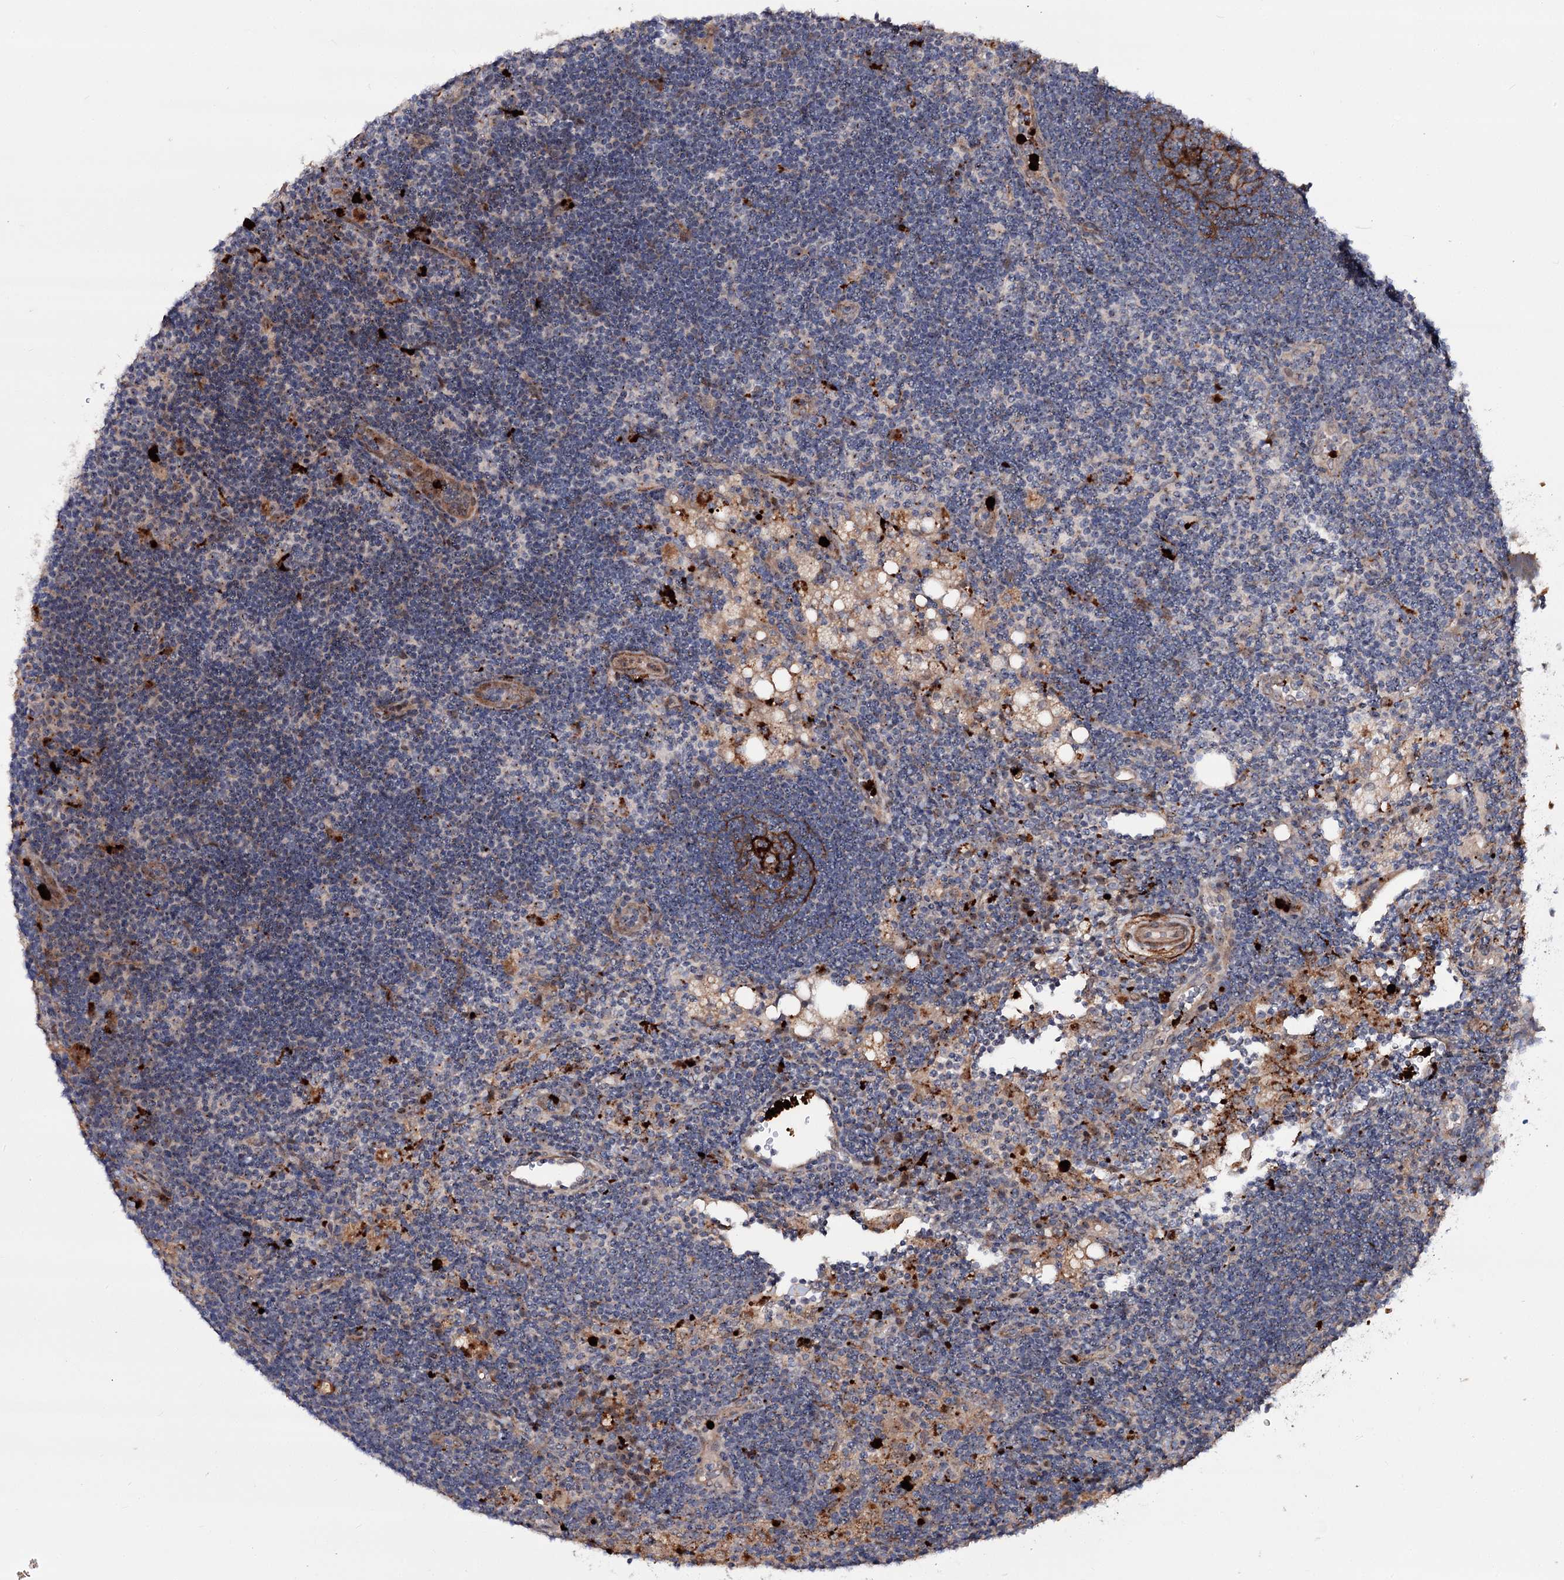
{"staining": {"intensity": "negative", "quantity": "none", "location": "none"}, "tissue": "lymph node", "cell_type": "Germinal center cells", "image_type": "normal", "snomed": [{"axis": "morphology", "description": "Normal tissue, NOS"}, {"axis": "topography", "description": "Lymph node"}], "caption": "Immunohistochemistry photomicrograph of normal lymph node: lymph node stained with DAB (3,3'-diaminobenzidine) exhibits no significant protein expression in germinal center cells.", "gene": "MINDY3", "patient": {"sex": "male", "age": 24}}